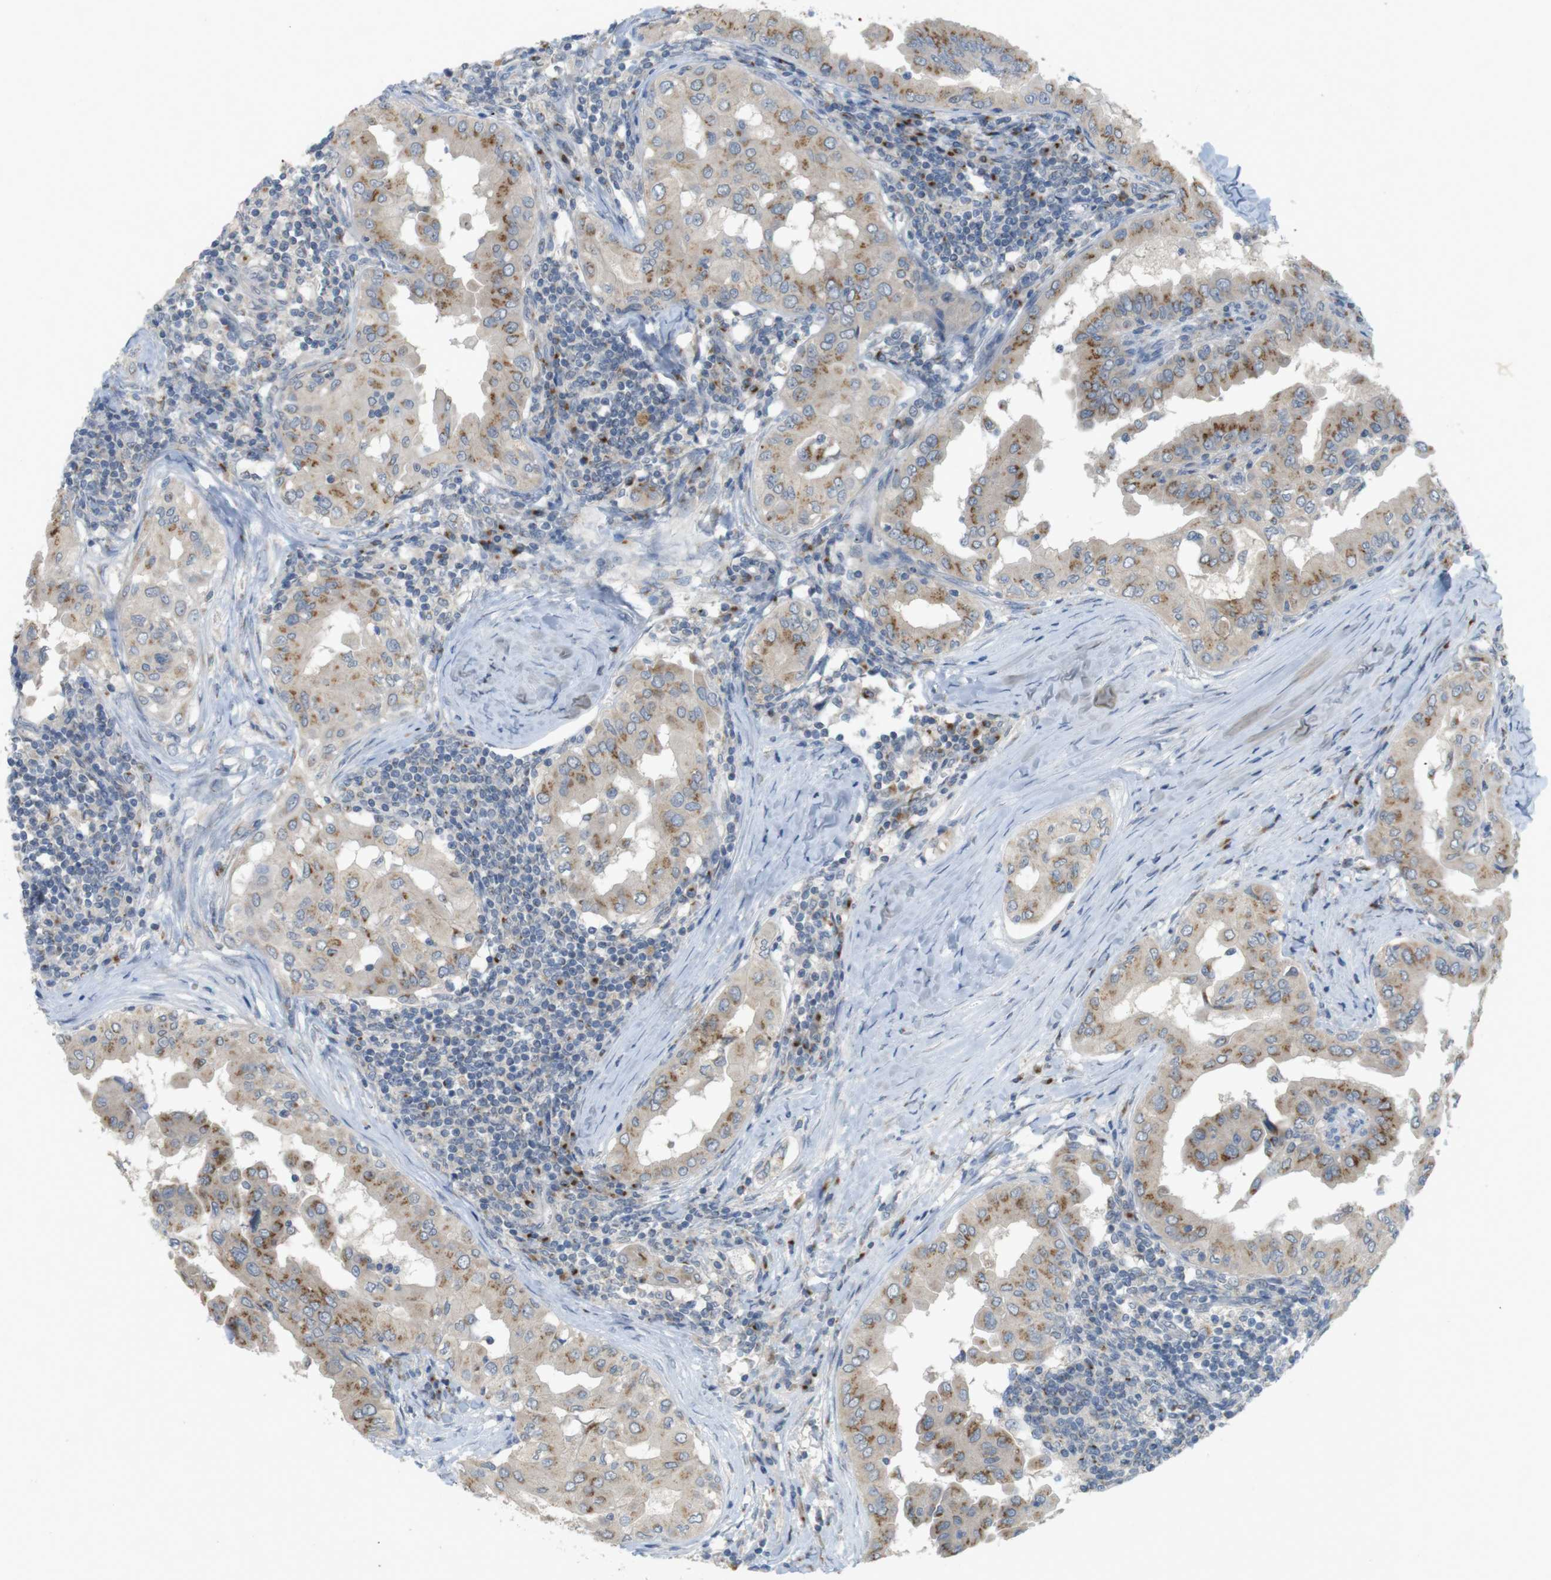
{"staining": {"intensity": "moderate", "quantity": ">75%", "location": "cytoplasmic/membranous"}, "tissue": "thyroid cancer", "cell_type": "Tumor cells", "image_type": "cancer", "snomed": [{"axis": "morphology", "description": "Papillary adenocarcinoma, NOS"}, {"axis": "topography", "description": "Thyroid gland"}], "caption": "Immunohistochemical staining of thyroid cancer exhibits medium levels of moderate cytoplasmic/membranous positivity in approximately >75% of tumor cells.", "gene": "YIPF3", "patient": {"sex": "male", "age": 33}}